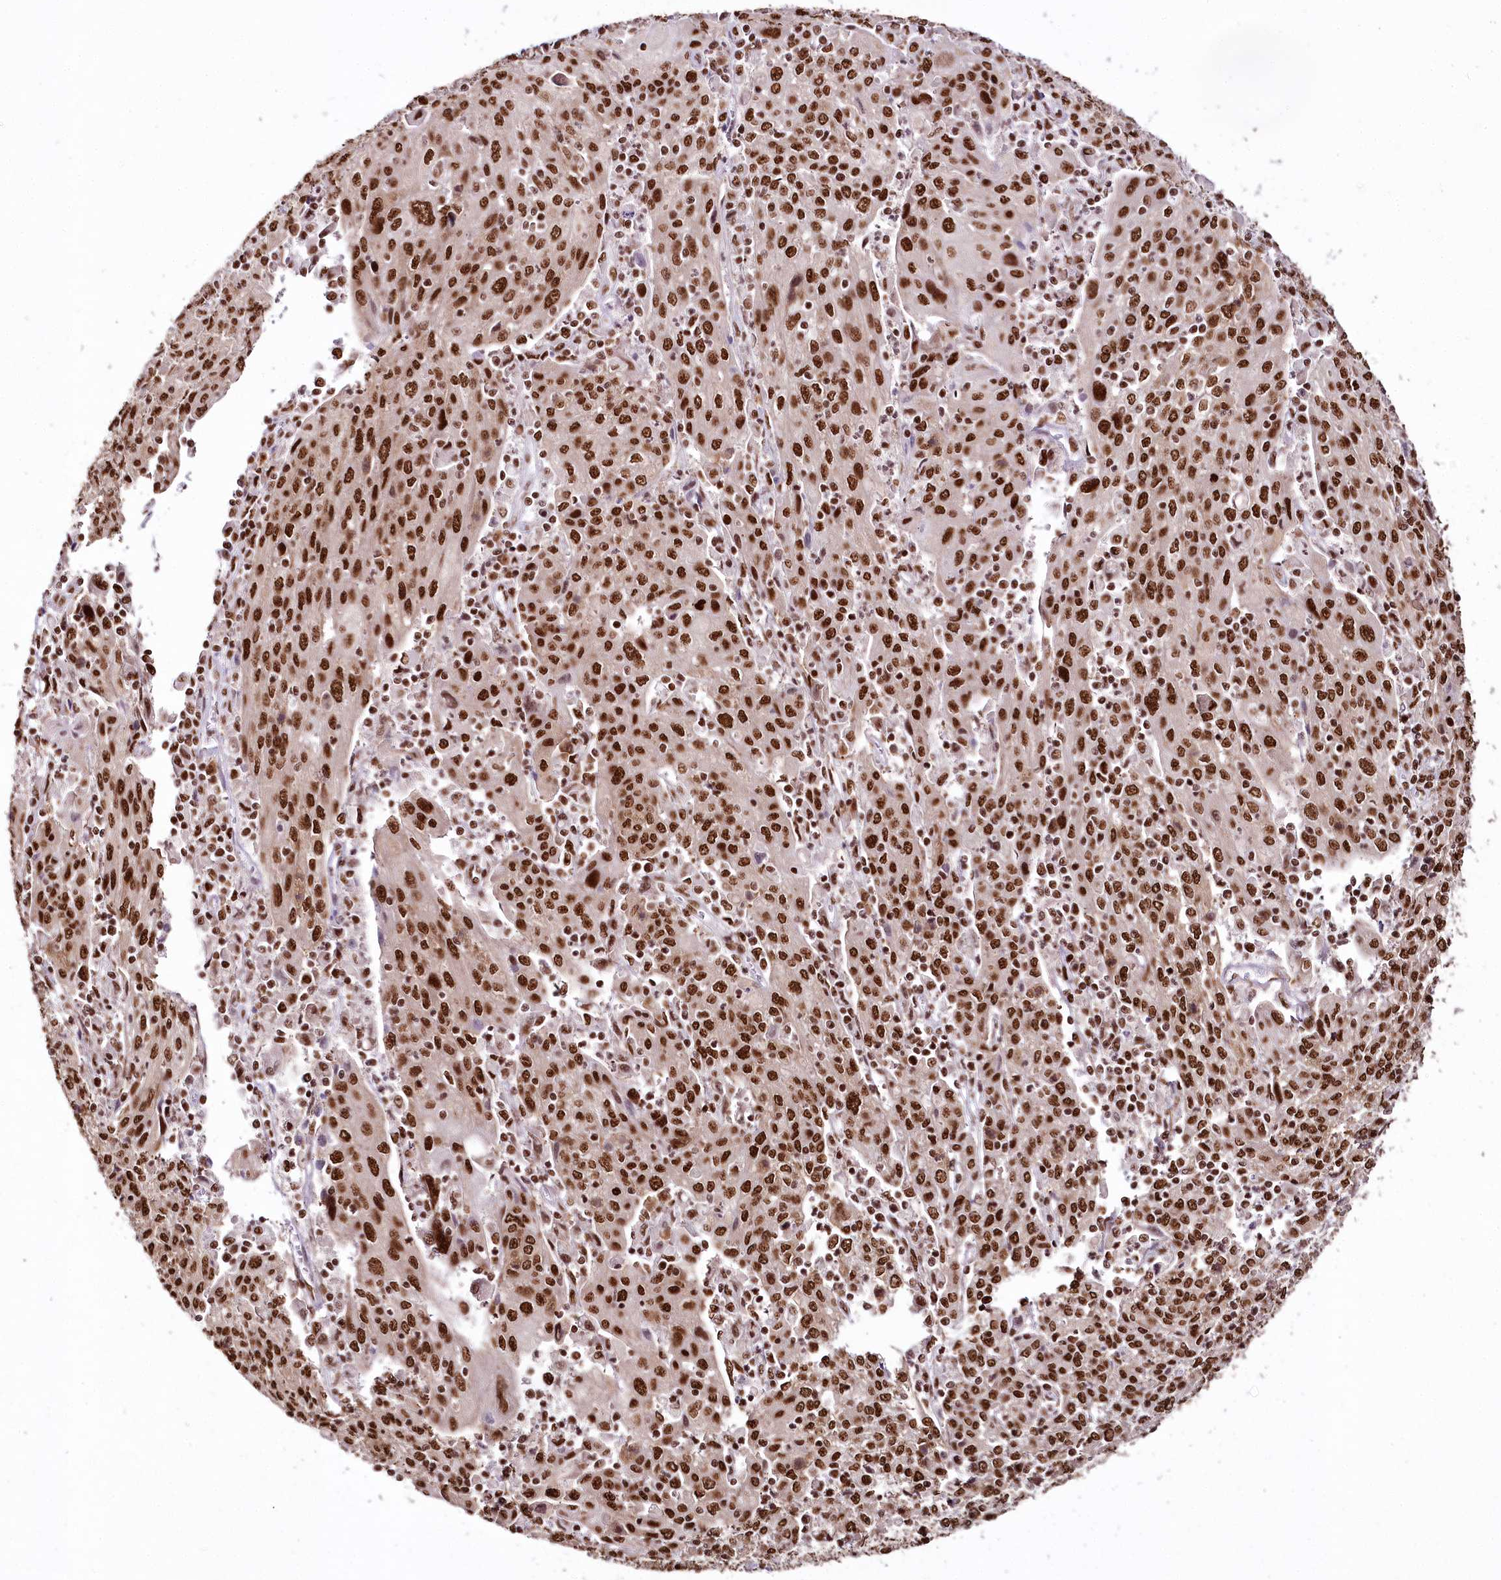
{"staining": {"intensity": "strong", "quantity": ">75%", "location": "nuclear"}, "tissue": "cervical cancer", "cell_type": "Tumor cells", "image_type": "cancer", "snomed": [{"axis": "morphology", "description": "Squamous cell carcinoma, NOS"}, {"axis": "topography", "description": "Cervix"}], "caption": "Cervical cancer (squamous cell carcinoma) stained with DAB (3,3'-diaminobenzidine) IHC reveals high levels of strong nuclear staining in about >75% of tumor cells. Ihc stains the protein of interest in brown and the nuclei are stained blue.", "gene": "SMARCE1", "patient": {"sex": "female", "age": 67}}